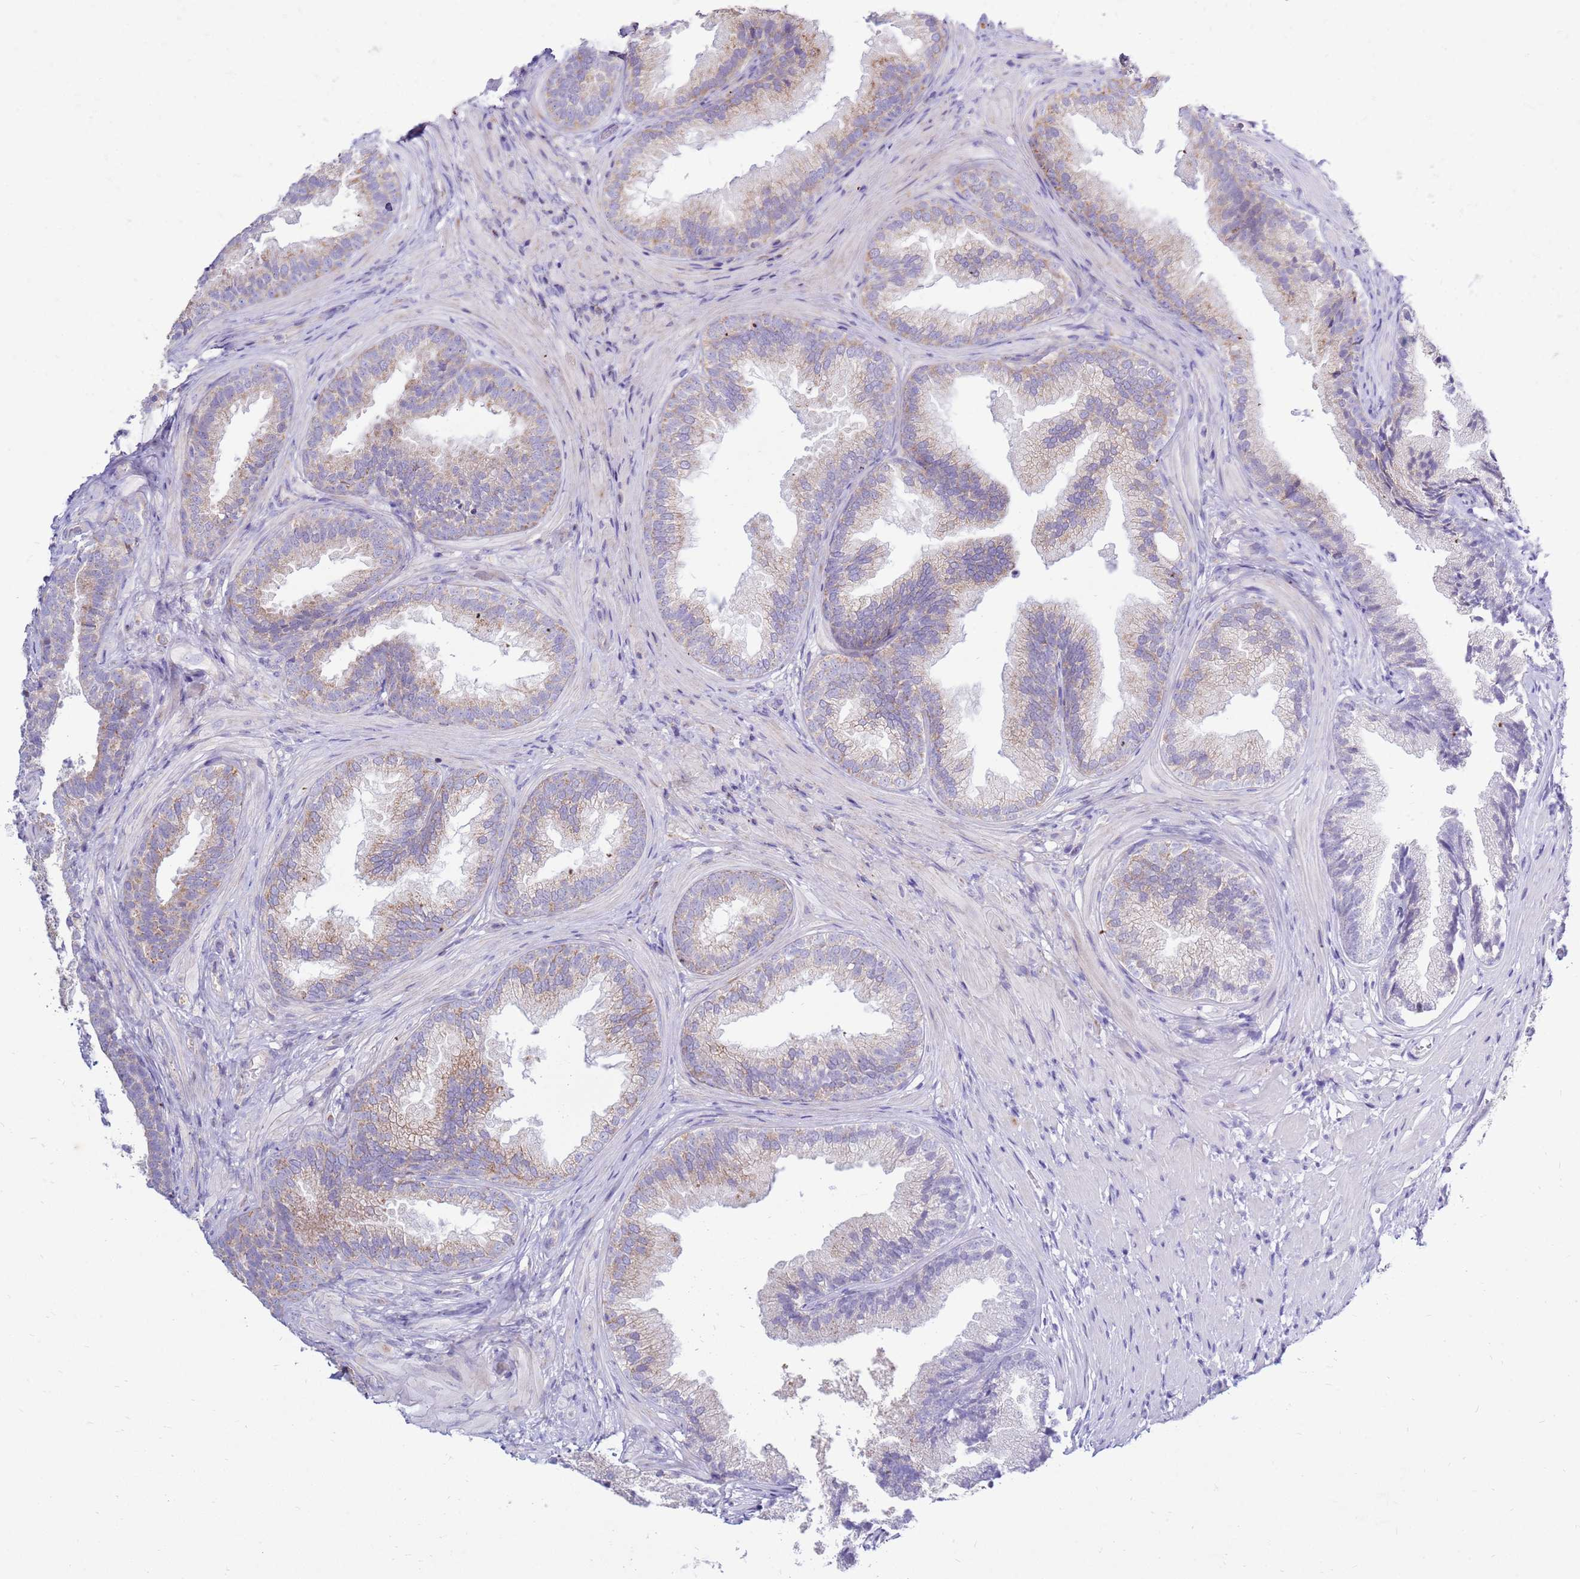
{"staining": {"intensity": "moderate", "quantity": "25%-75%", "location": "cytoplasmic/membranous"}, "tissue": "prostate", "cell_type": "Glandular cells", "image_type": "normal", "snomed": [{"axis": "morphology", "description": "Normal tissue, NOS"}, {"axis": "topography", "description": "Prostate"}], "caption": "High-magnification brightfield microscopy of benign prostate stained with DAB (brown) and counterstained with hematoxylin (blue). glandular cells exhibit moderate cytoplasmic/membranous staining is seen in about25%-75% of cells.", "gene": "IGF1R", "patient": {"sex": "male", "age": 76}}